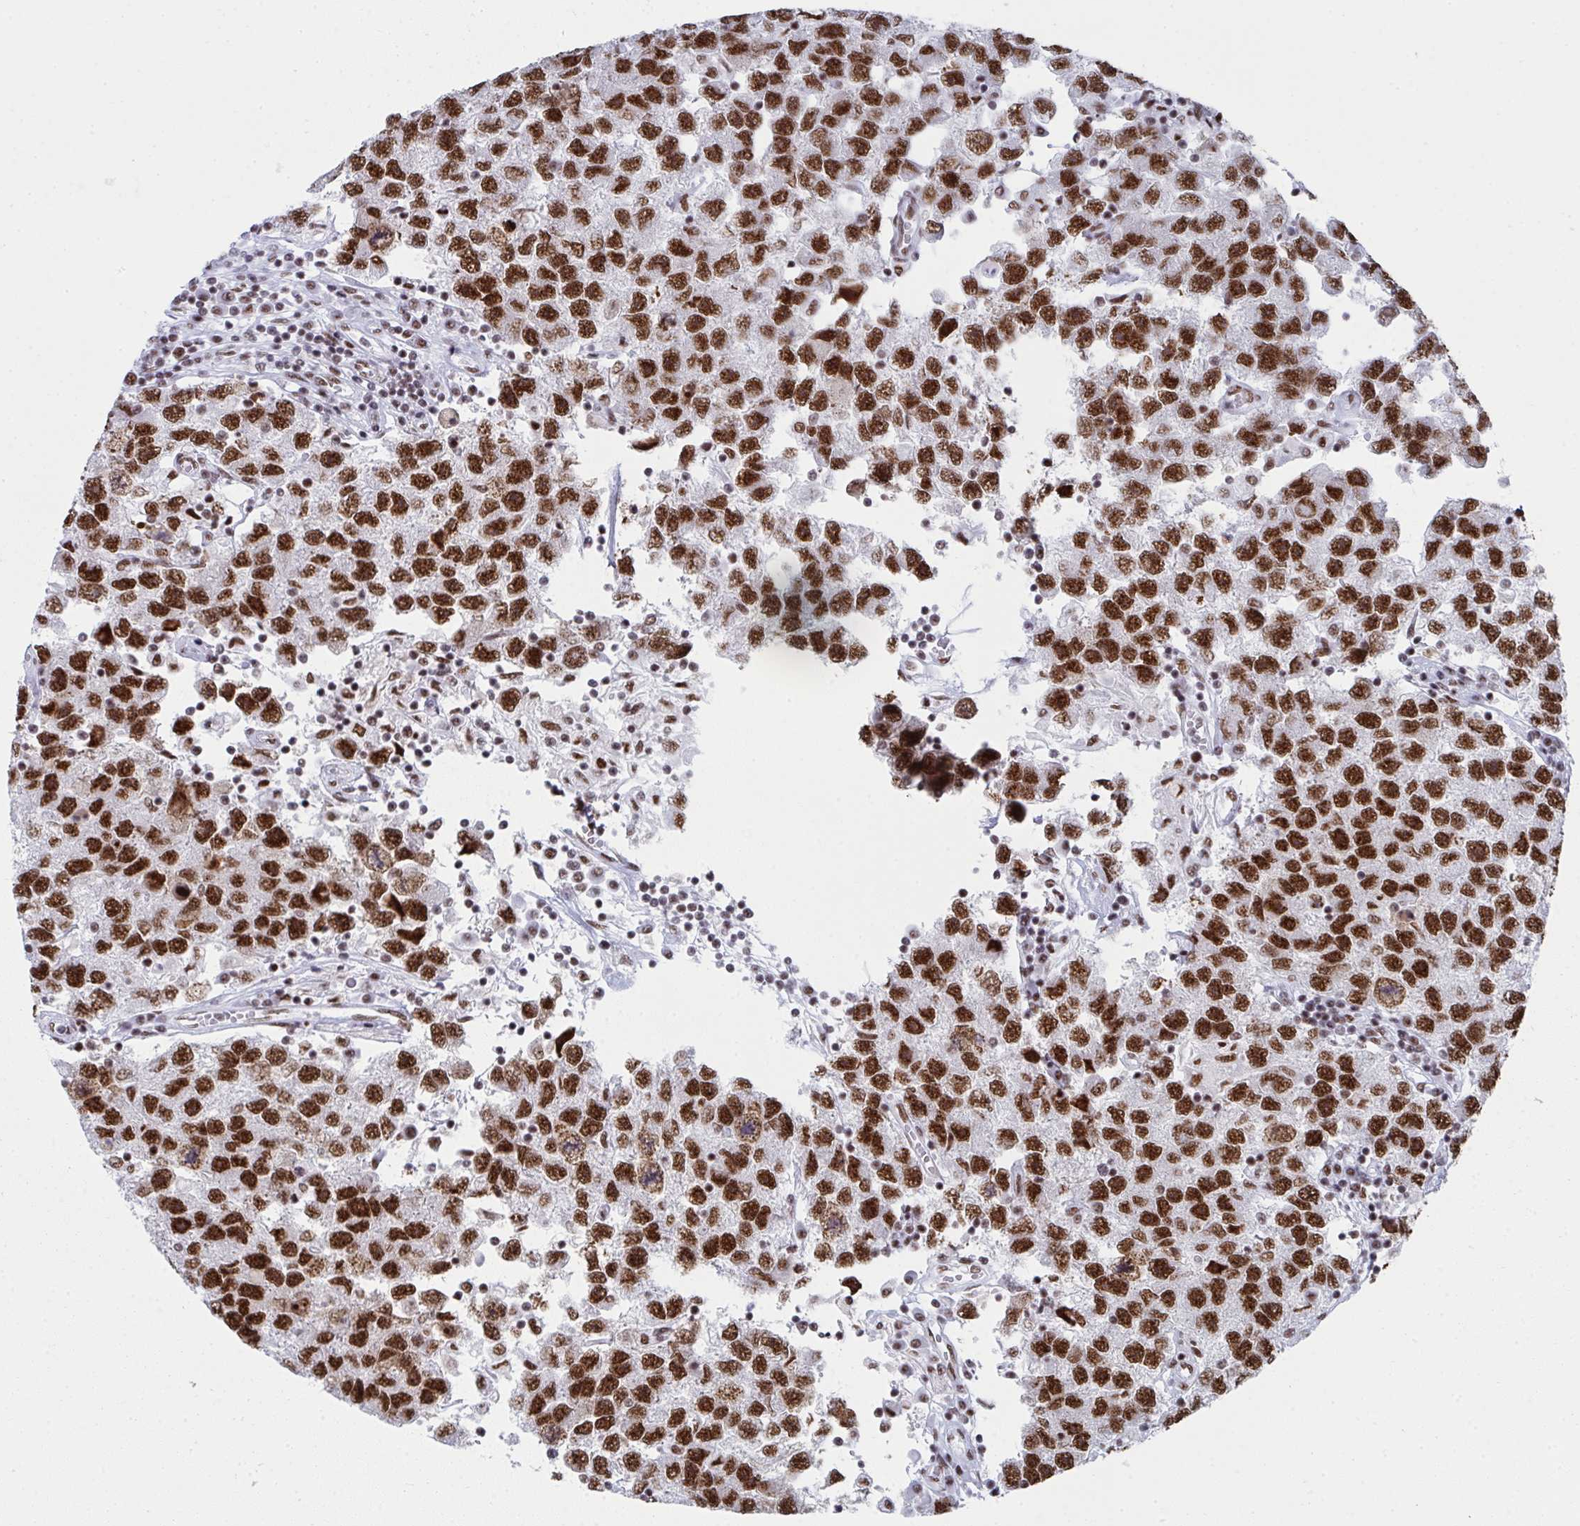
{"staining": {"intensity": "strong", "quantity": ">75%", "location": "nuclear"}, "tissue": "testis cancer", "cell_type": "Tumor cells", "image_type": "cancer", "snomed": [{"axis": "morphology", "description": "Seminoma, NOS"}, {"axis": "topography", "description": "Testis"}], "caption": "Strong nuclear expression for a protein is appreciated in about >75% of tumor cells of testis cancer using immunohistochemistry (IHC).", "gene": "SNRNP70", "patient": {"sex": "male", "age": 26}}